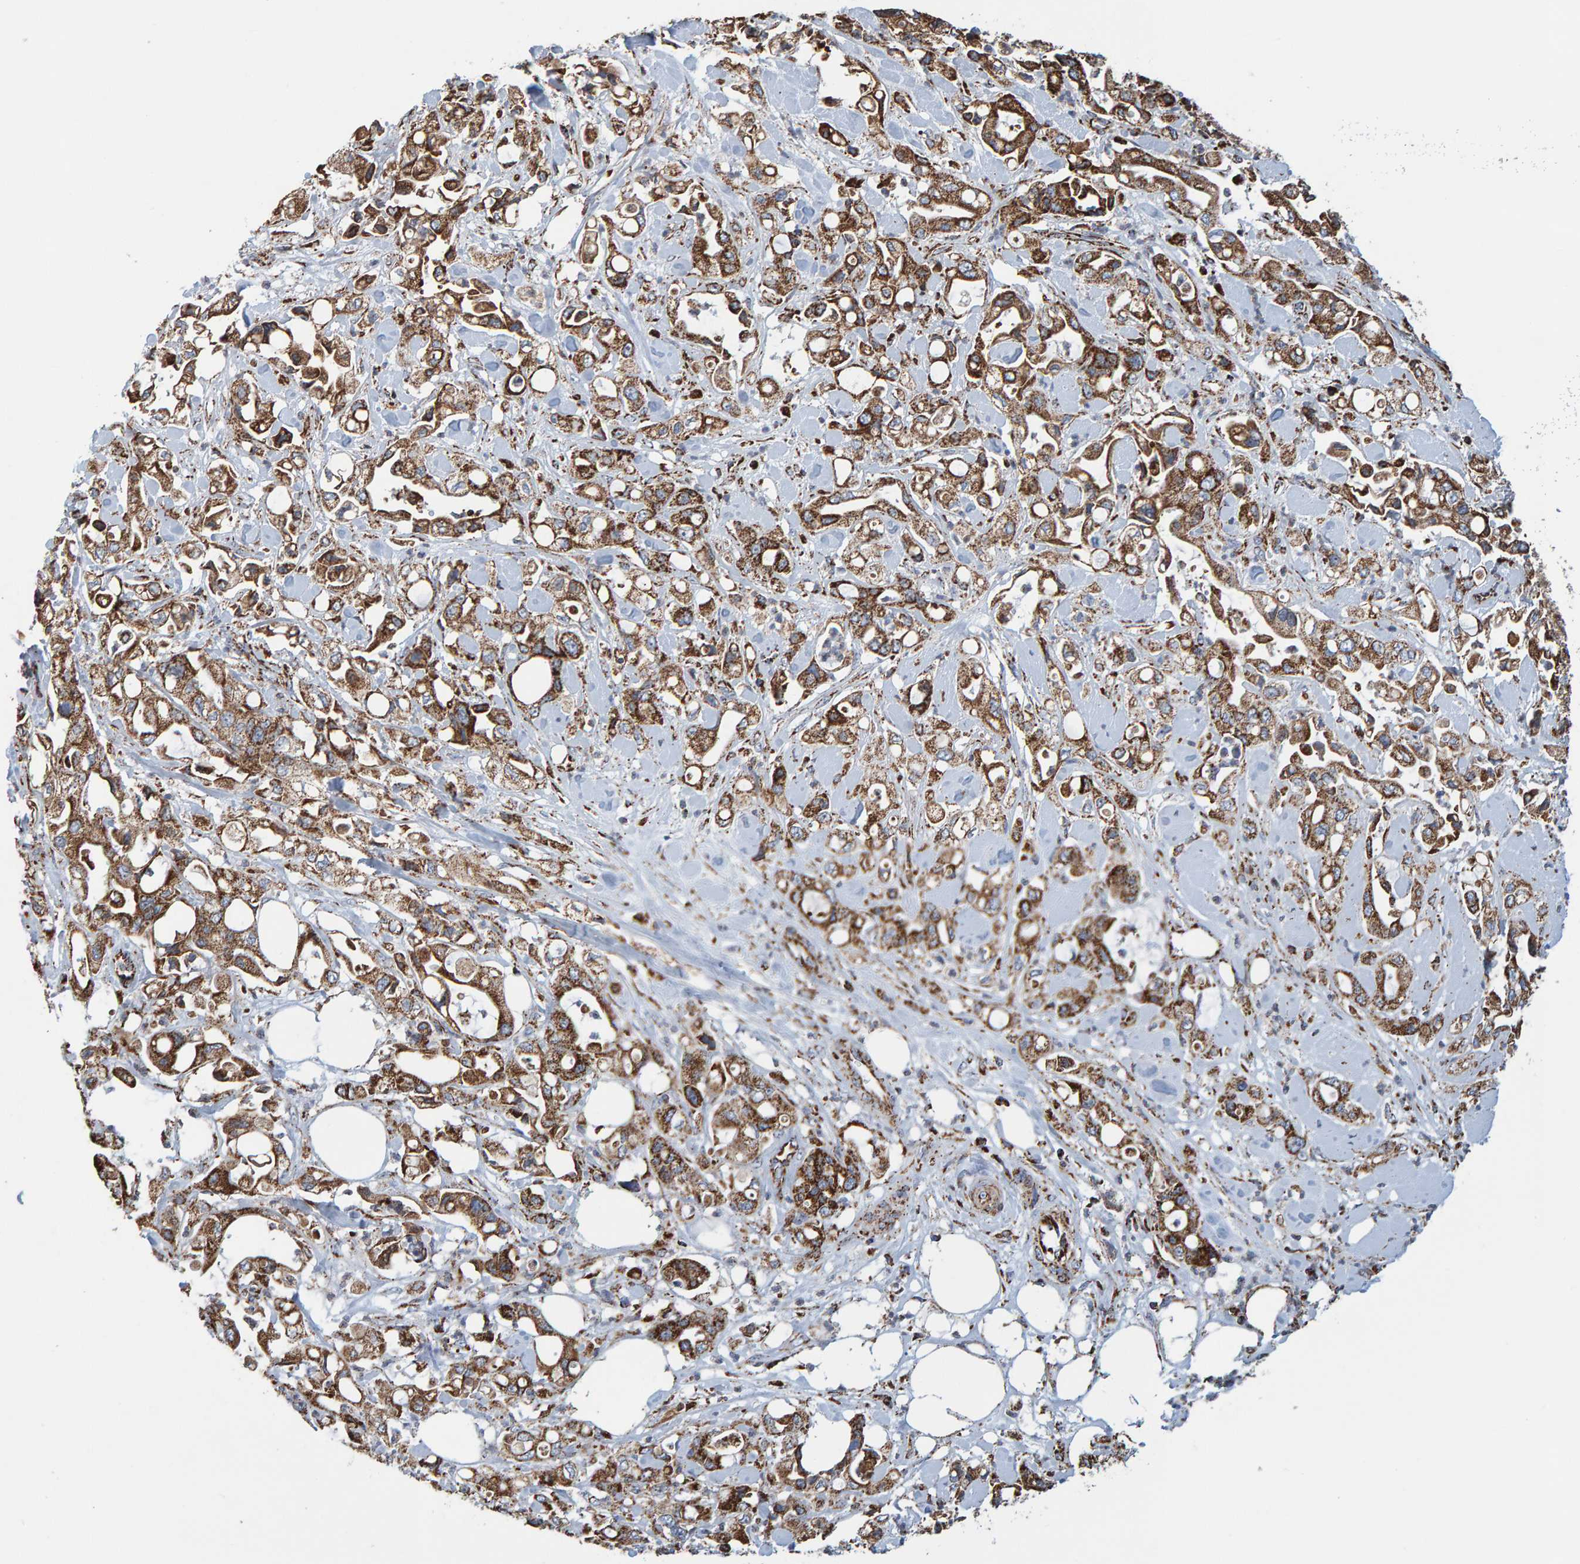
{"staining": {"intensity": "moderate", "quantity": ">75%", "location": "cytoplasmic/membranous"}, "tissue": "pancreatic cancer", "cell_type": "Tumor cells", "image_type": "cancer", "snomed": [{"axis": "morphology", "description": "Adenocarcinoma, NOS"}, {"axis": "topography", "description": "Pancreas"}], "caption": "Immunohistochemistry (IHC) of human pancreatic cancer exhibits medium levels of moderate cytoplasmic/membranous expression in about >75% of tumor cells. The staining was performed using DAB (3,3'-diaminobenzidine) to visualize the protein expression in brown, while the nuclei were stained in blue with hematoxylin (Magnification: 20x).", "gene": "MRPL45", "patient": {"sex": "male", "age": 70}}